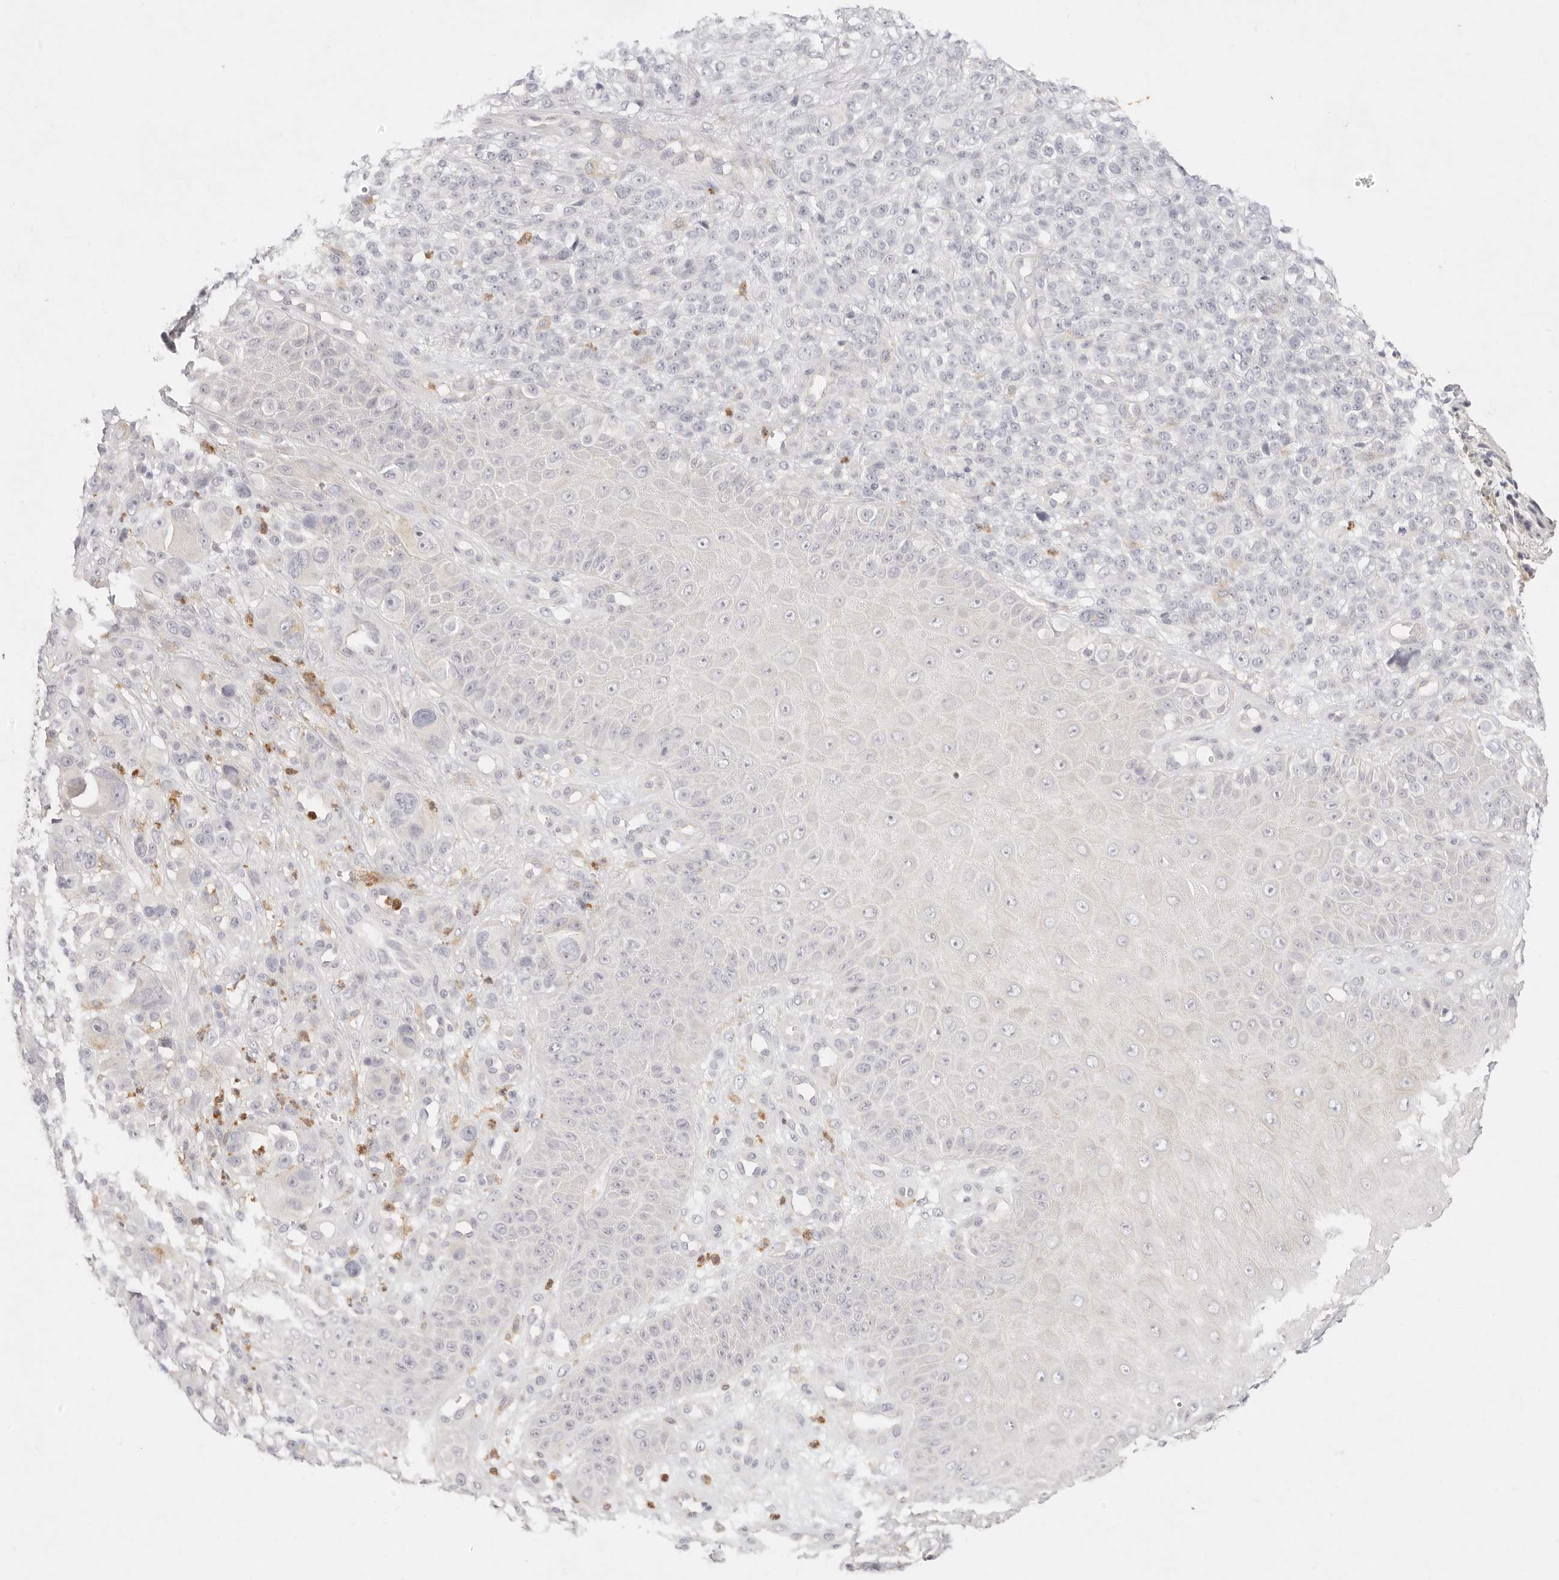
{"staining": {"intensity": "negative", "quantity": "none", "location": "none"}, "tissue": "melanoma", "cell_type": "Tumor cells", "image_type": "cancer", "snomed": [{"axis": "morphology", "description": "Malignant melanoma, NOS"}, {"axis": "topography", "description": "Skin"}], "caption": "DAB (3,3'-diaminobenzidine) immunohistochemical staining of human malignant melanoma displays no significant positivity in tumor cells.", "gene": "GPR84", "patient": {"sex": "female", "age": 55}}